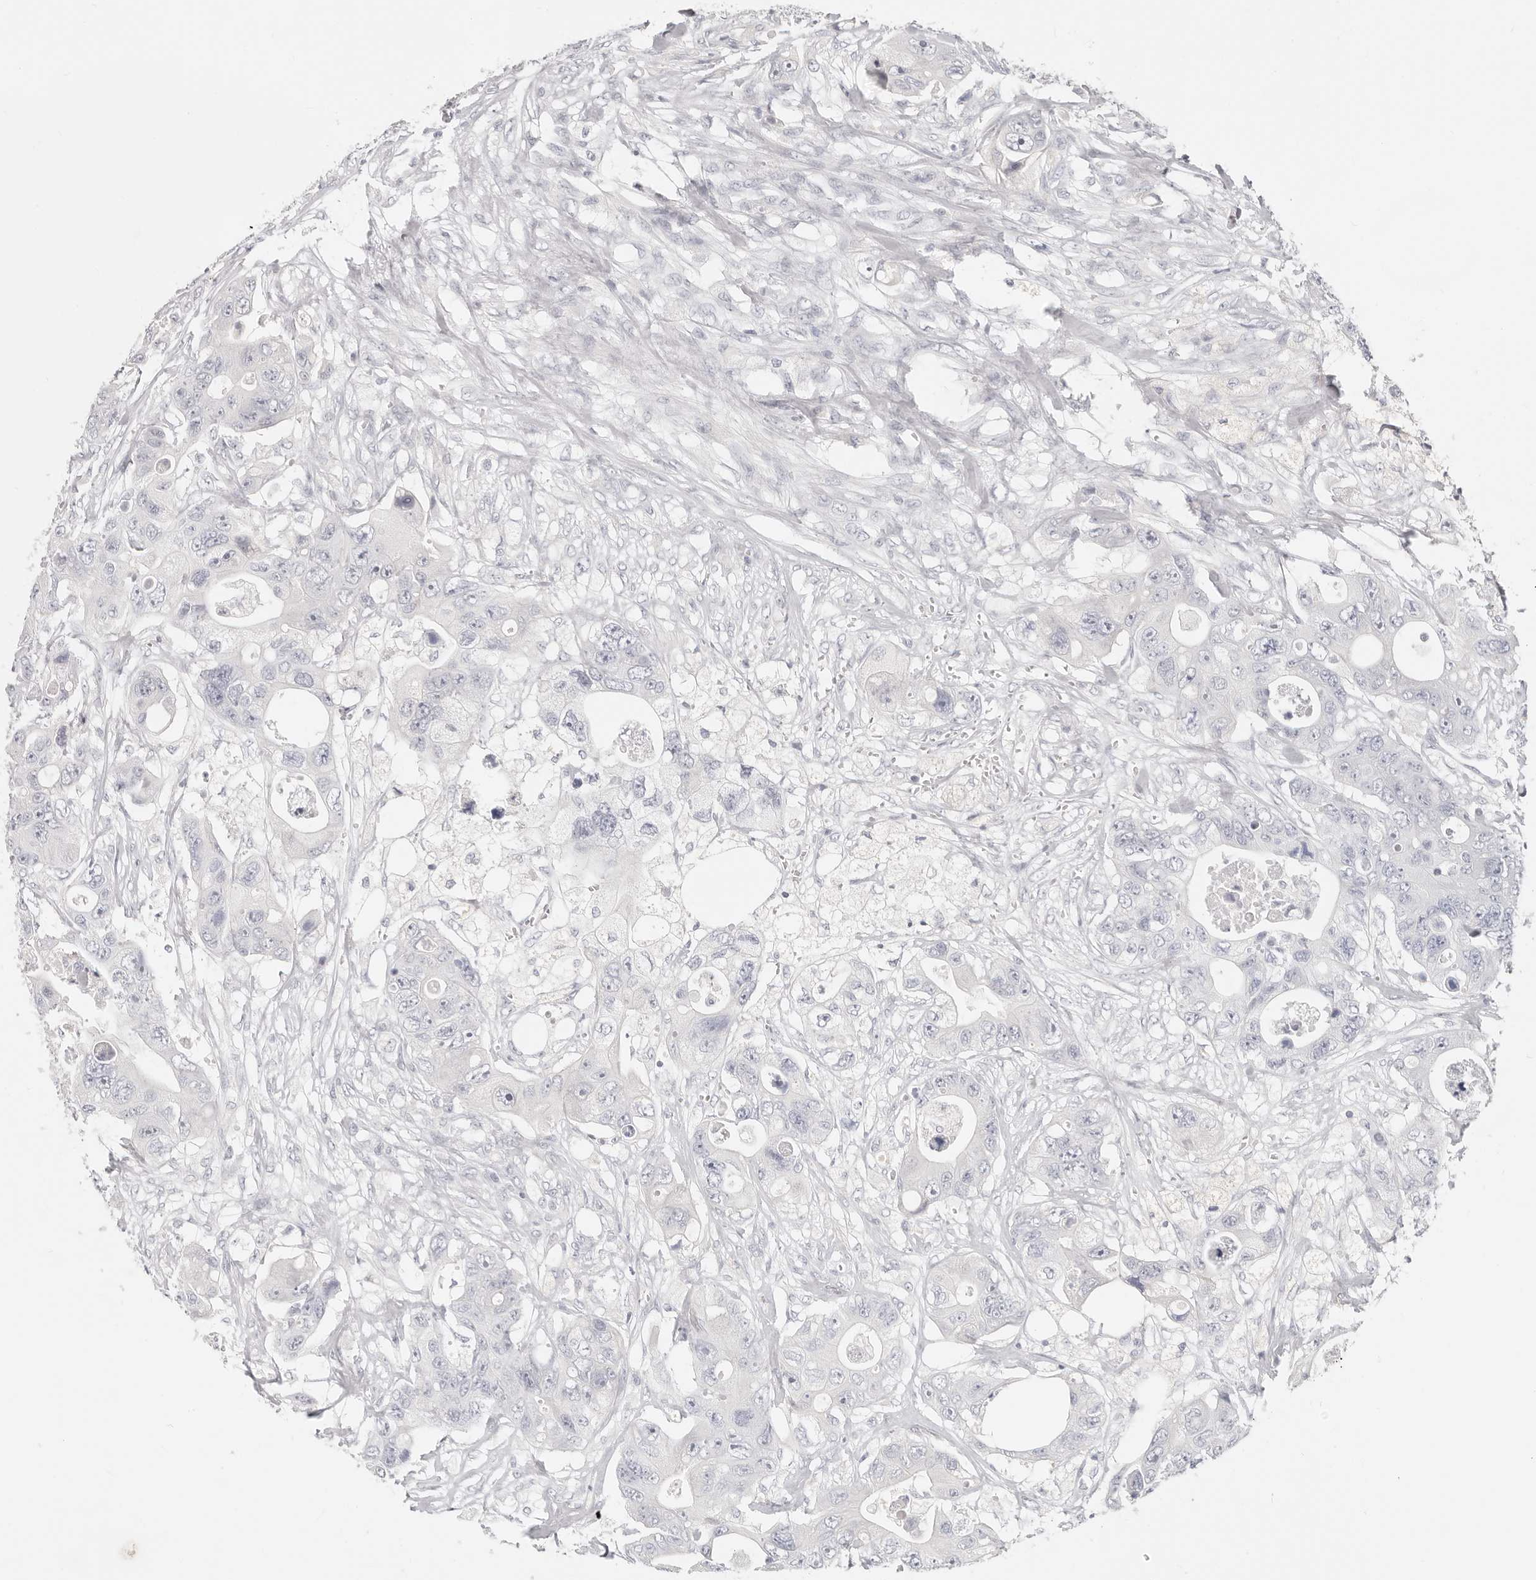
{"staining": {"intensity": "negative", "quantity": "none", "location": "none"}, "tissue": "colorectal cancer", "cell_type": "Tumor cells", "image_type": "cancer", "snomed": [{"axis": "morphology", "description": "Adenocarcinoma, NOS"}, {"axis": "topography", "description": "Colon"}], "caption": "The micrograph exhibits no significant staining in tumor cells of colorectal cancer.", "gene": "ASCL1", "patient": {"sex": "female", "age": 46}}